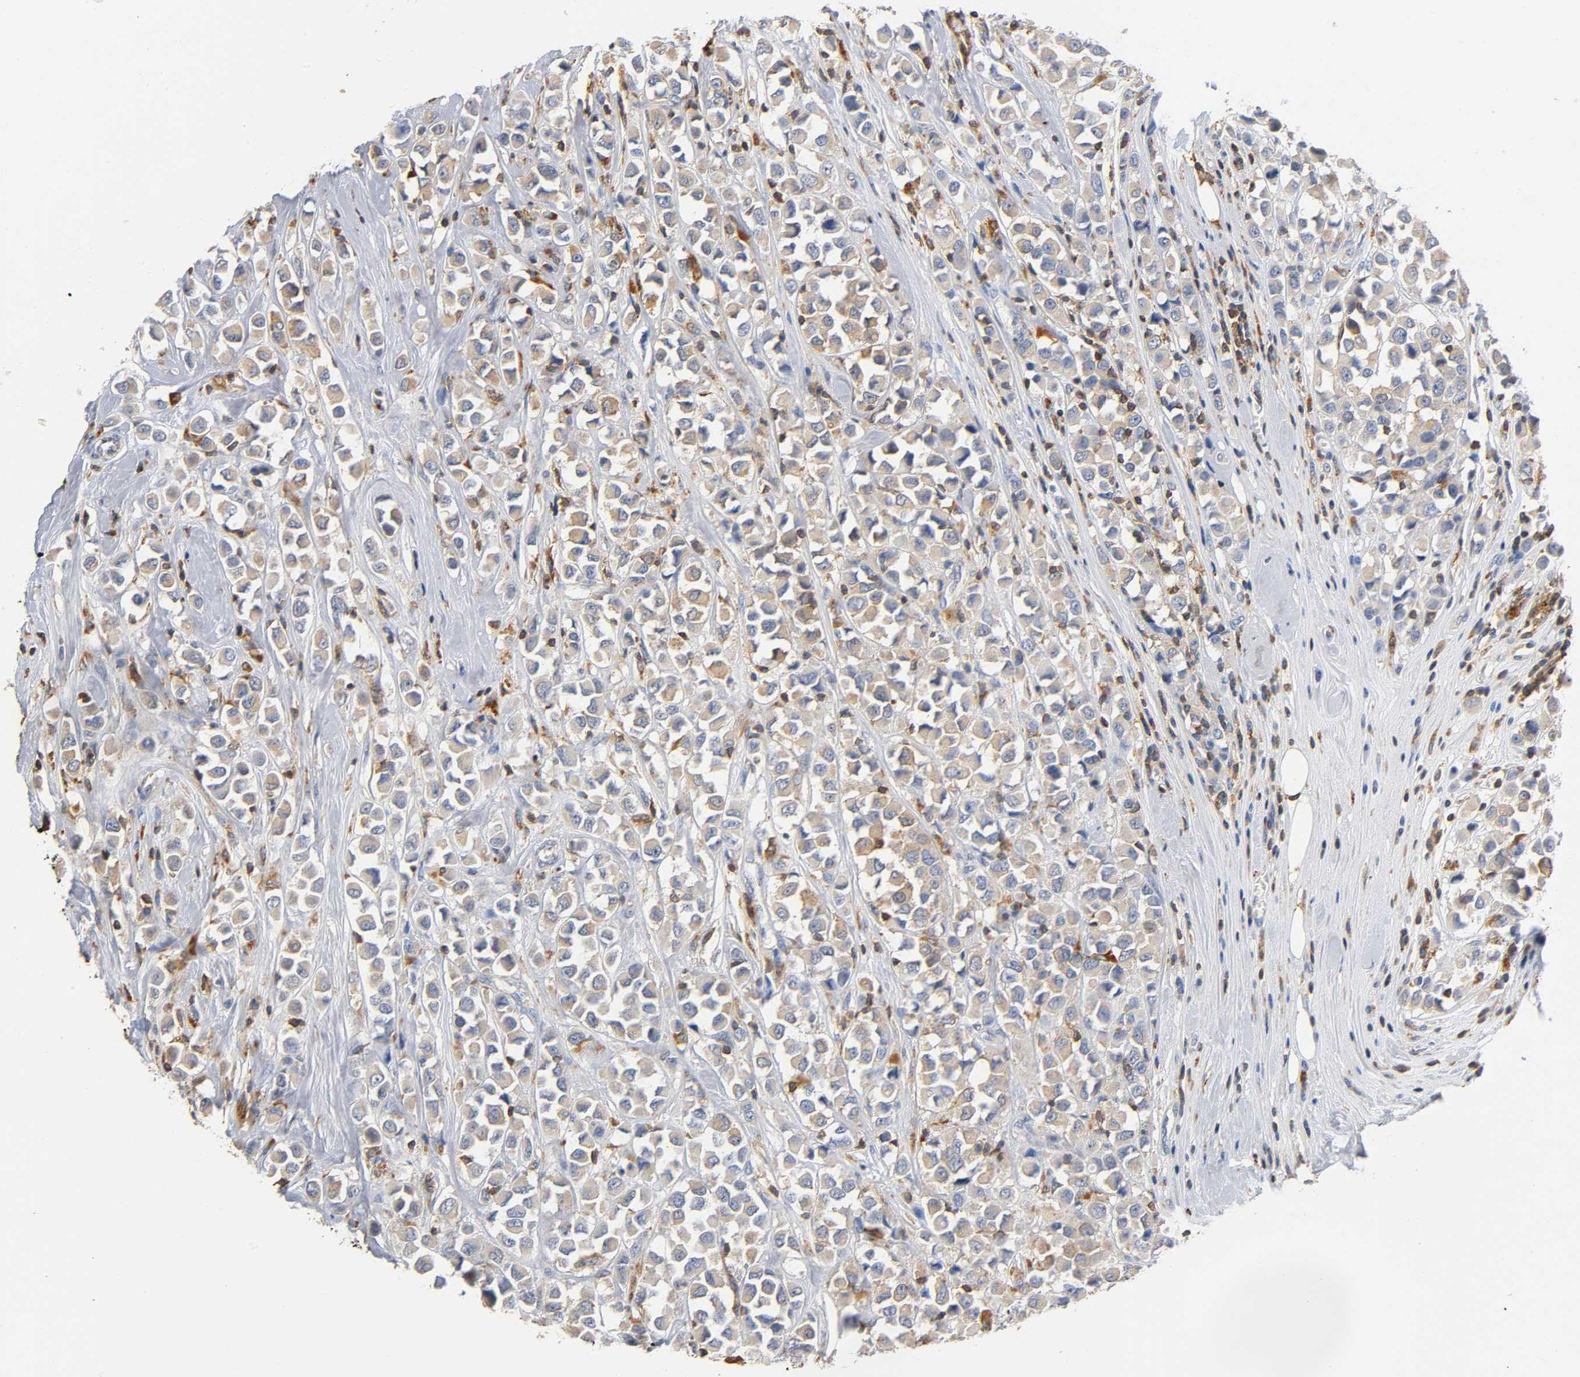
{"staining": {"intensity": "weak", "quantity": ">75%", "location": "cytoplasmic/membranous"}, "tissue": "breast cancer", "cell_type": "Tumor cells", "image_type": "cancer", "snomed": [{"axis": "morphology", "description": "Duct carcinoma"}, {"axis": "topography", "description": "Breast"}], "caption": "Immunohistochemical staining of infiltrating ductal carcinoma (breast) demonstrates low levels of weak cytoplasmic/membranous protein positivity in approximately >75% of tumor cells. Nuclei are stained in blue.", "gene": "UCKL1", "patient": {"sex": "female", "age": 61}}